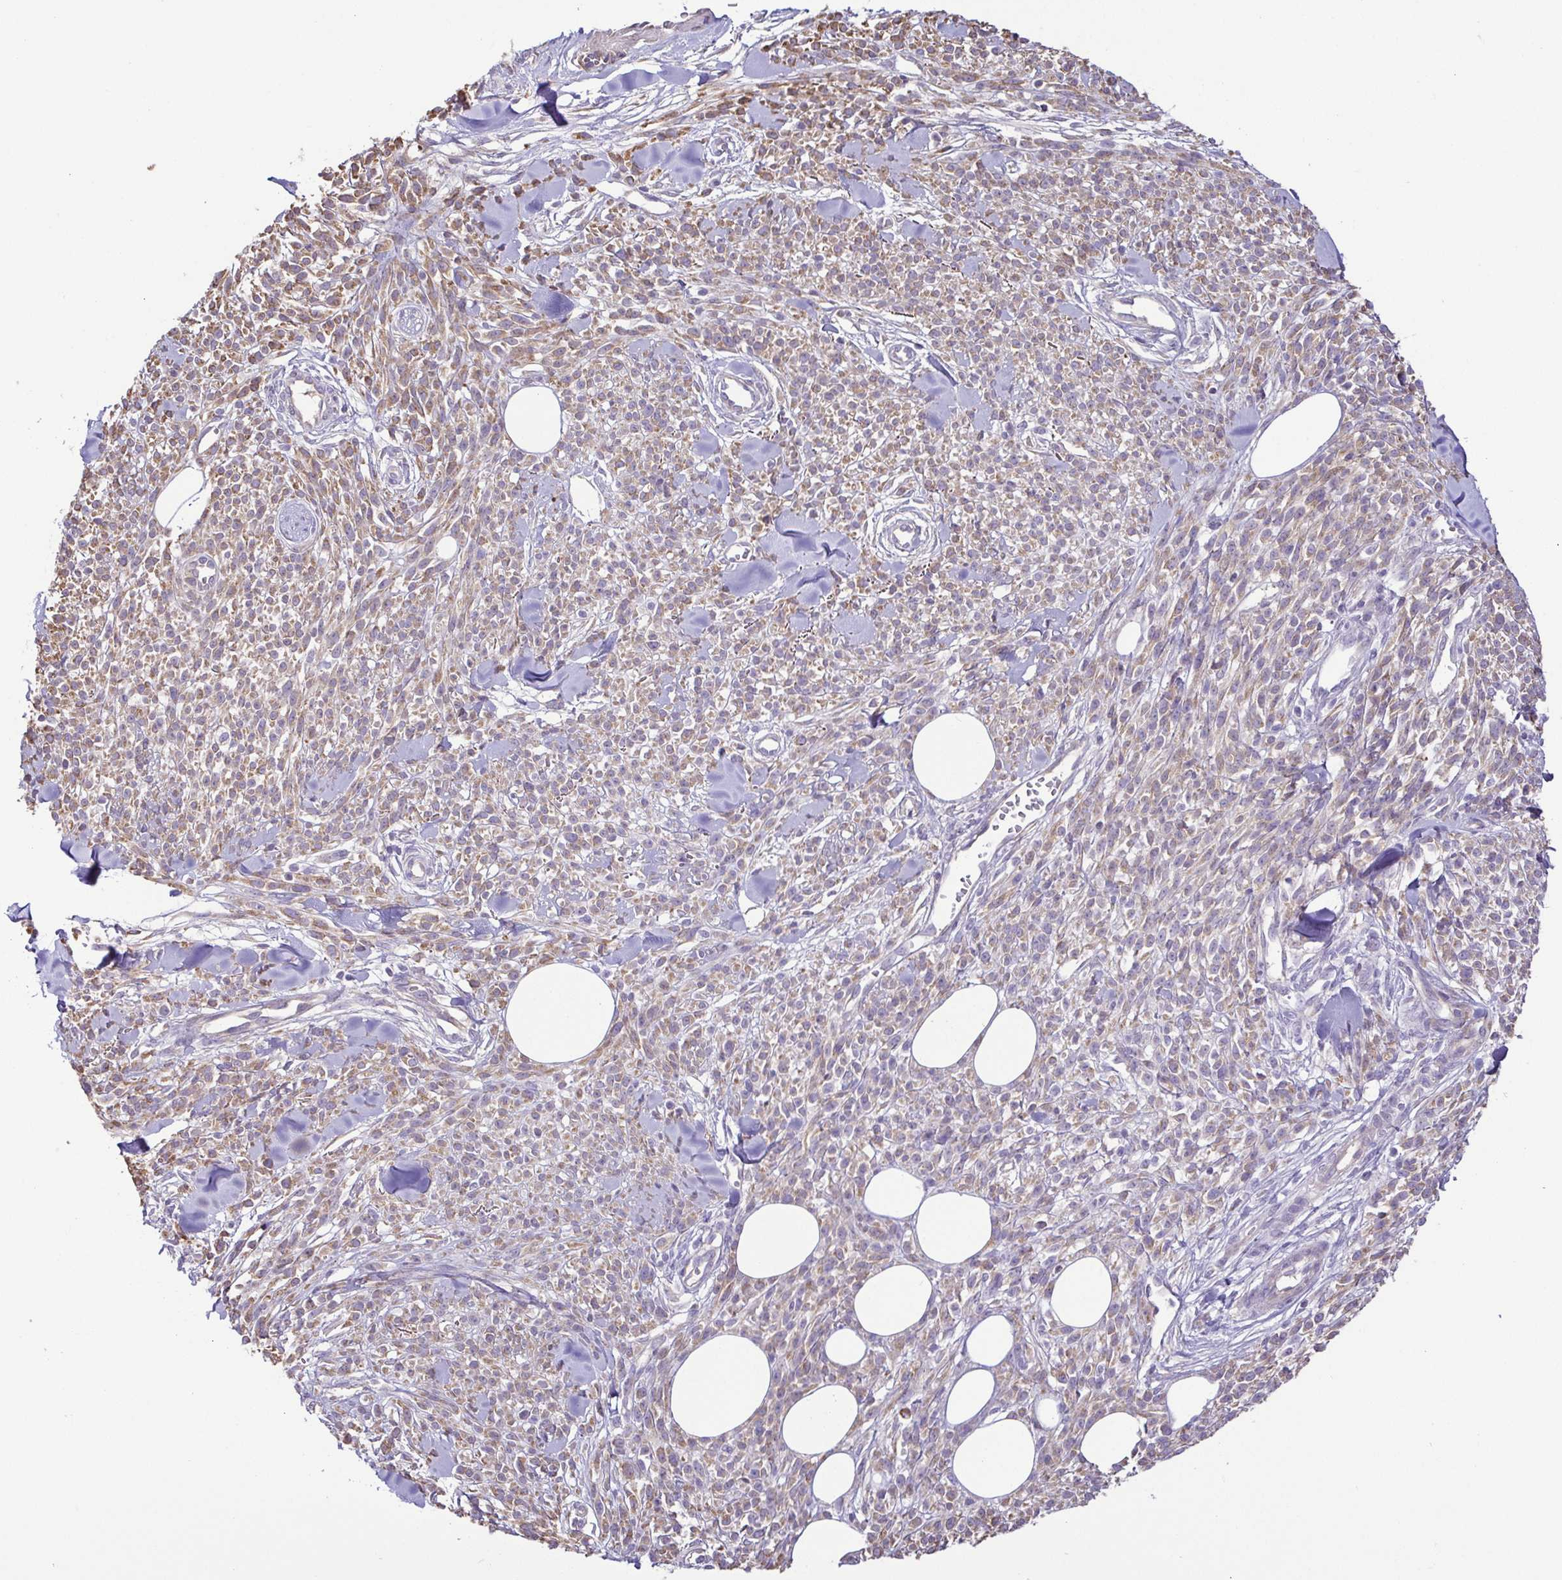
{"staining": {"intensity": "weak", "quantity": "25%-75%", "location": "cytoplasmic/membranous"}, "tissue": "melanoma", "cell_type": "Tumor cells", "image_type": "cancer", "snomed": [{"axis": "morphology", "description": "Malignant melanoma, NOS"}, {"axis": "topography", "description": "Skin"}, {"axis": "topography", "description": "Skin of trunk"}], "caption": "The image reveals immunohistochemical staining of malignant melanoma. There is weak cytoplasmic/membranous staining is seen in about 25%-75% of tumor cells.", "gene": "MYL10", "patient": {"sex": "male", "age": 74}}